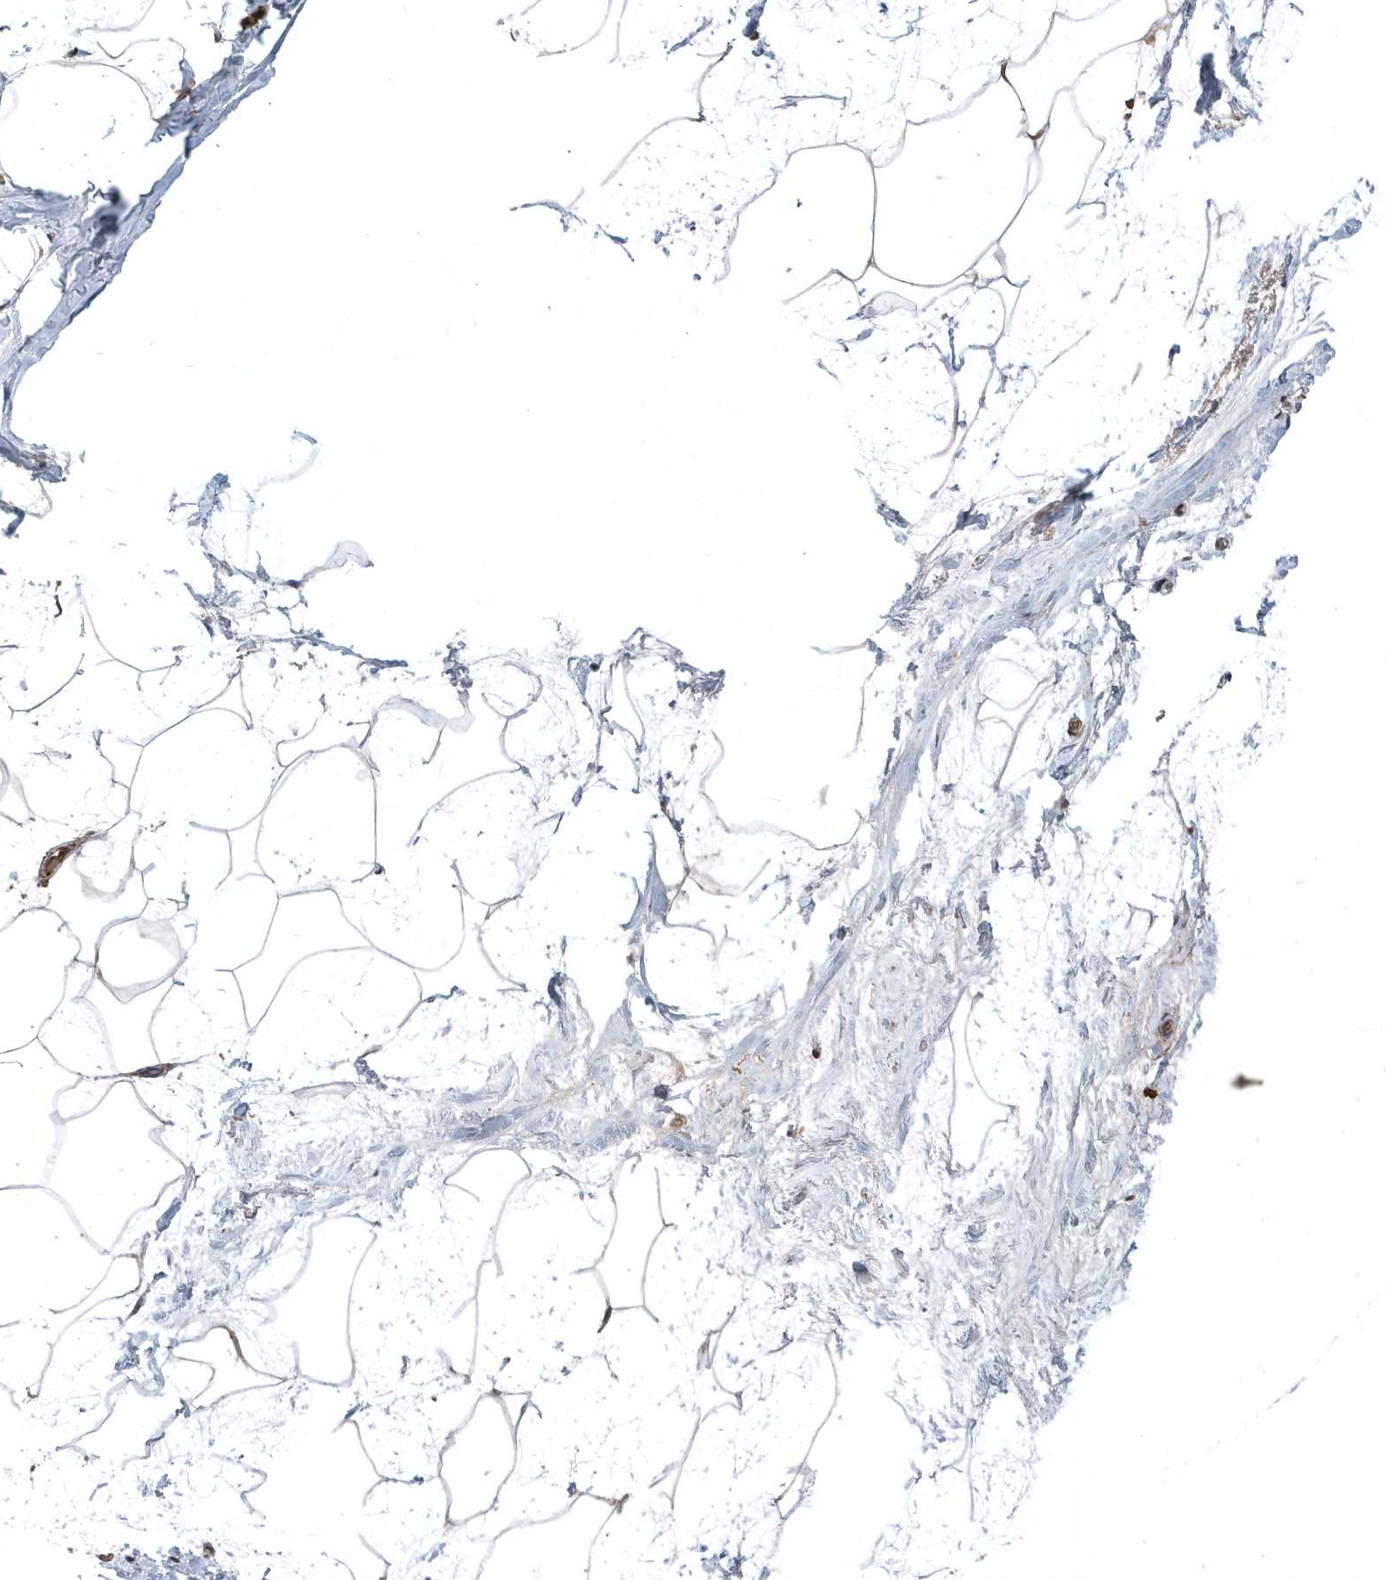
{"staining": {"intensity": "negative", "quantity": "none", "location": "none"}, "tissue": "breast", "cell_type": "Adipocytes", "image_type": "normal", "snomed": [{"axis": "morphology", "description": "Normal tissue, NOS"}, {"axis": "topography", "description": "Breast"}], "caption": "The photomicrograph displays no significant positivity in adipocytes of breast. (Brightfield microscopy of DAB (3,3'-diaminobenzidine) immunohistochemistry at high magnification).", "gene": "HMGCS1", "patient": {"sex": "female", "age": 62}}